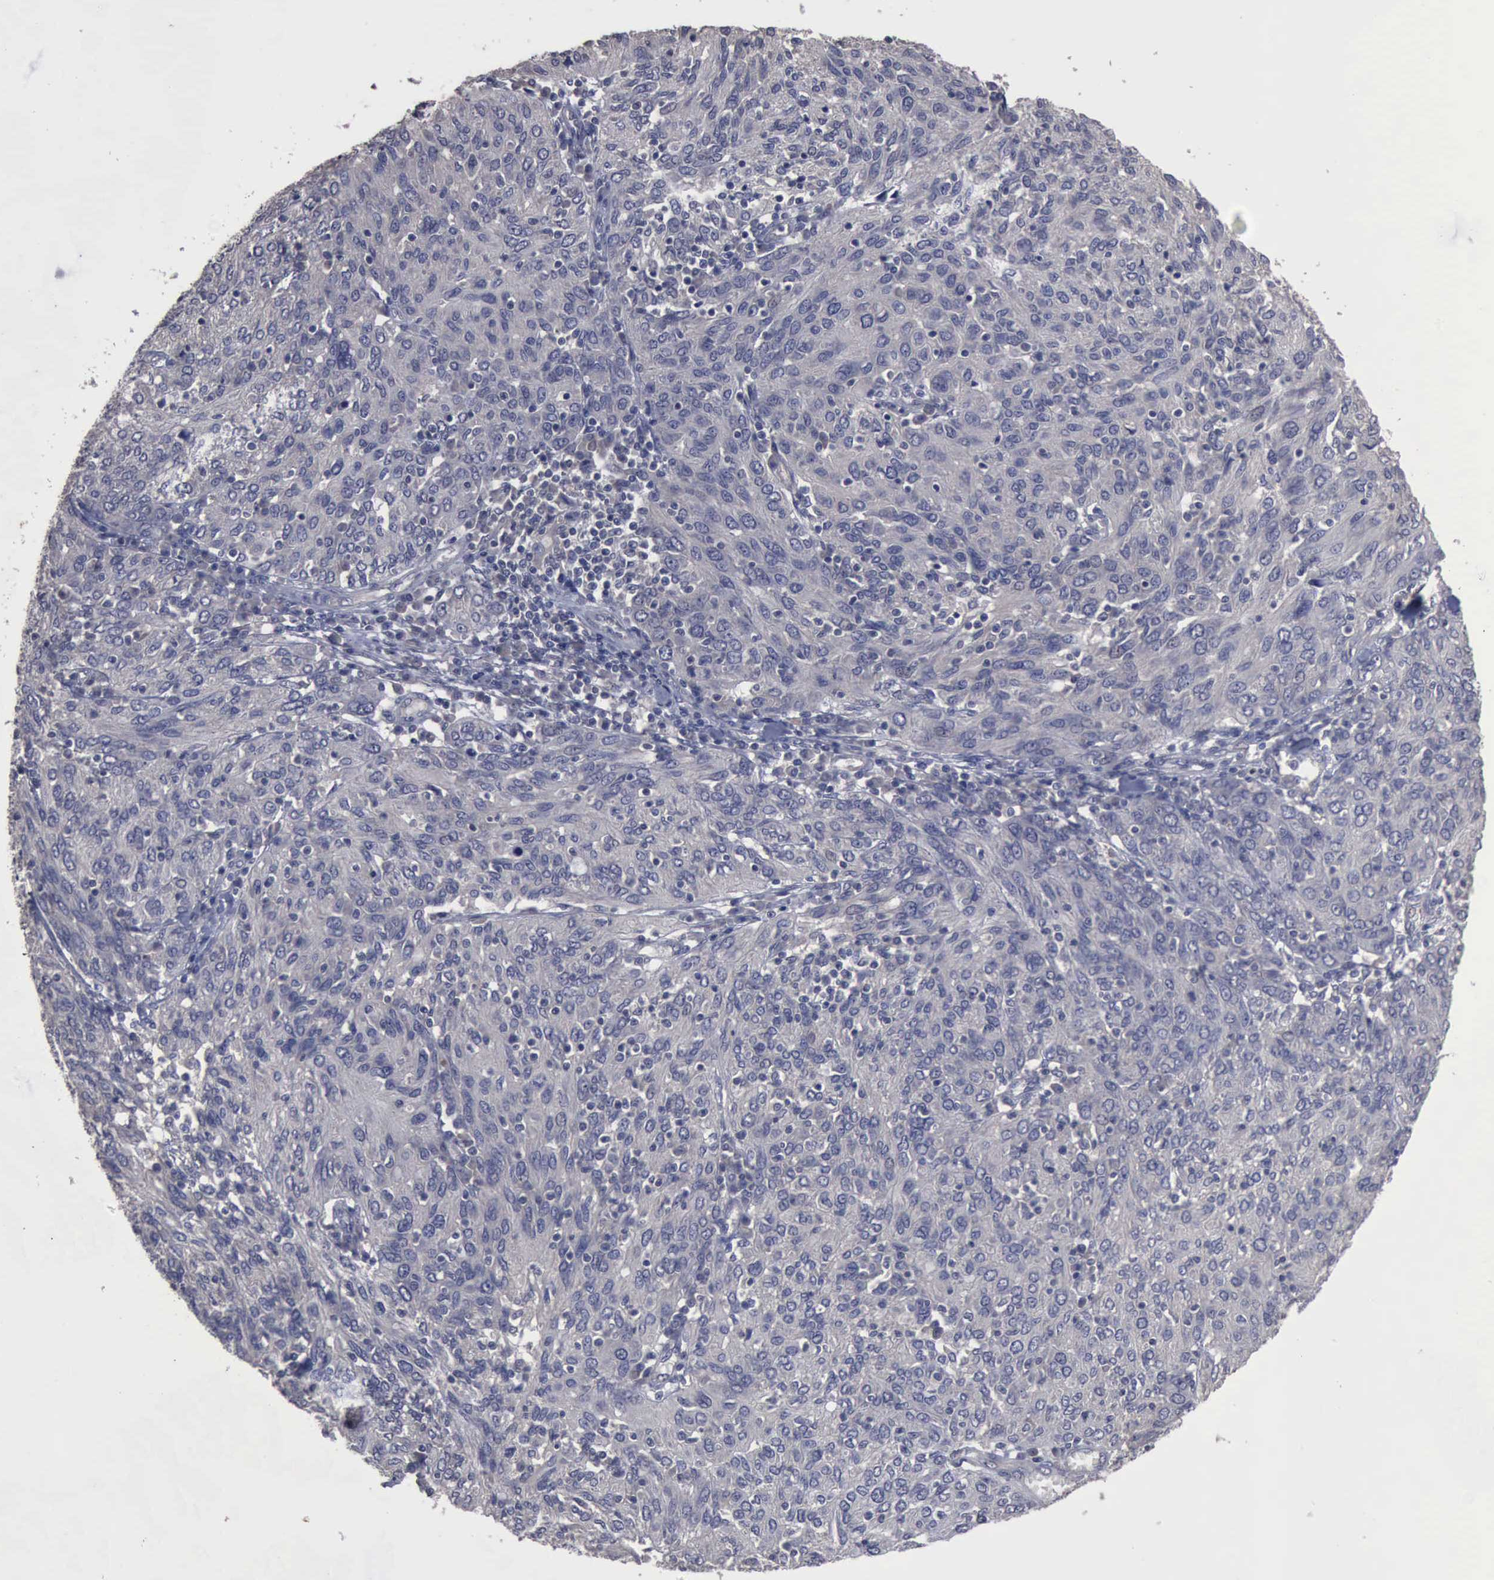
{"staining": {"intensity": "negative", "quantity": "none", "location": "none"}, "tissue": "ovarian cancer", "cell_type": "Tumor cells", "image_type": "cancer", "snomed": [{"axis": "morphology", "description": "Carcinoma, endometroid"}, {"axis": "topography", "description": "Ovary"}], "caption": "Immunohistochemical staining of human ovarian cancer exhibits no significant staining in tumor cells.", "gene": "CRKL", "patient": {"sex": "female", "age": 50}}